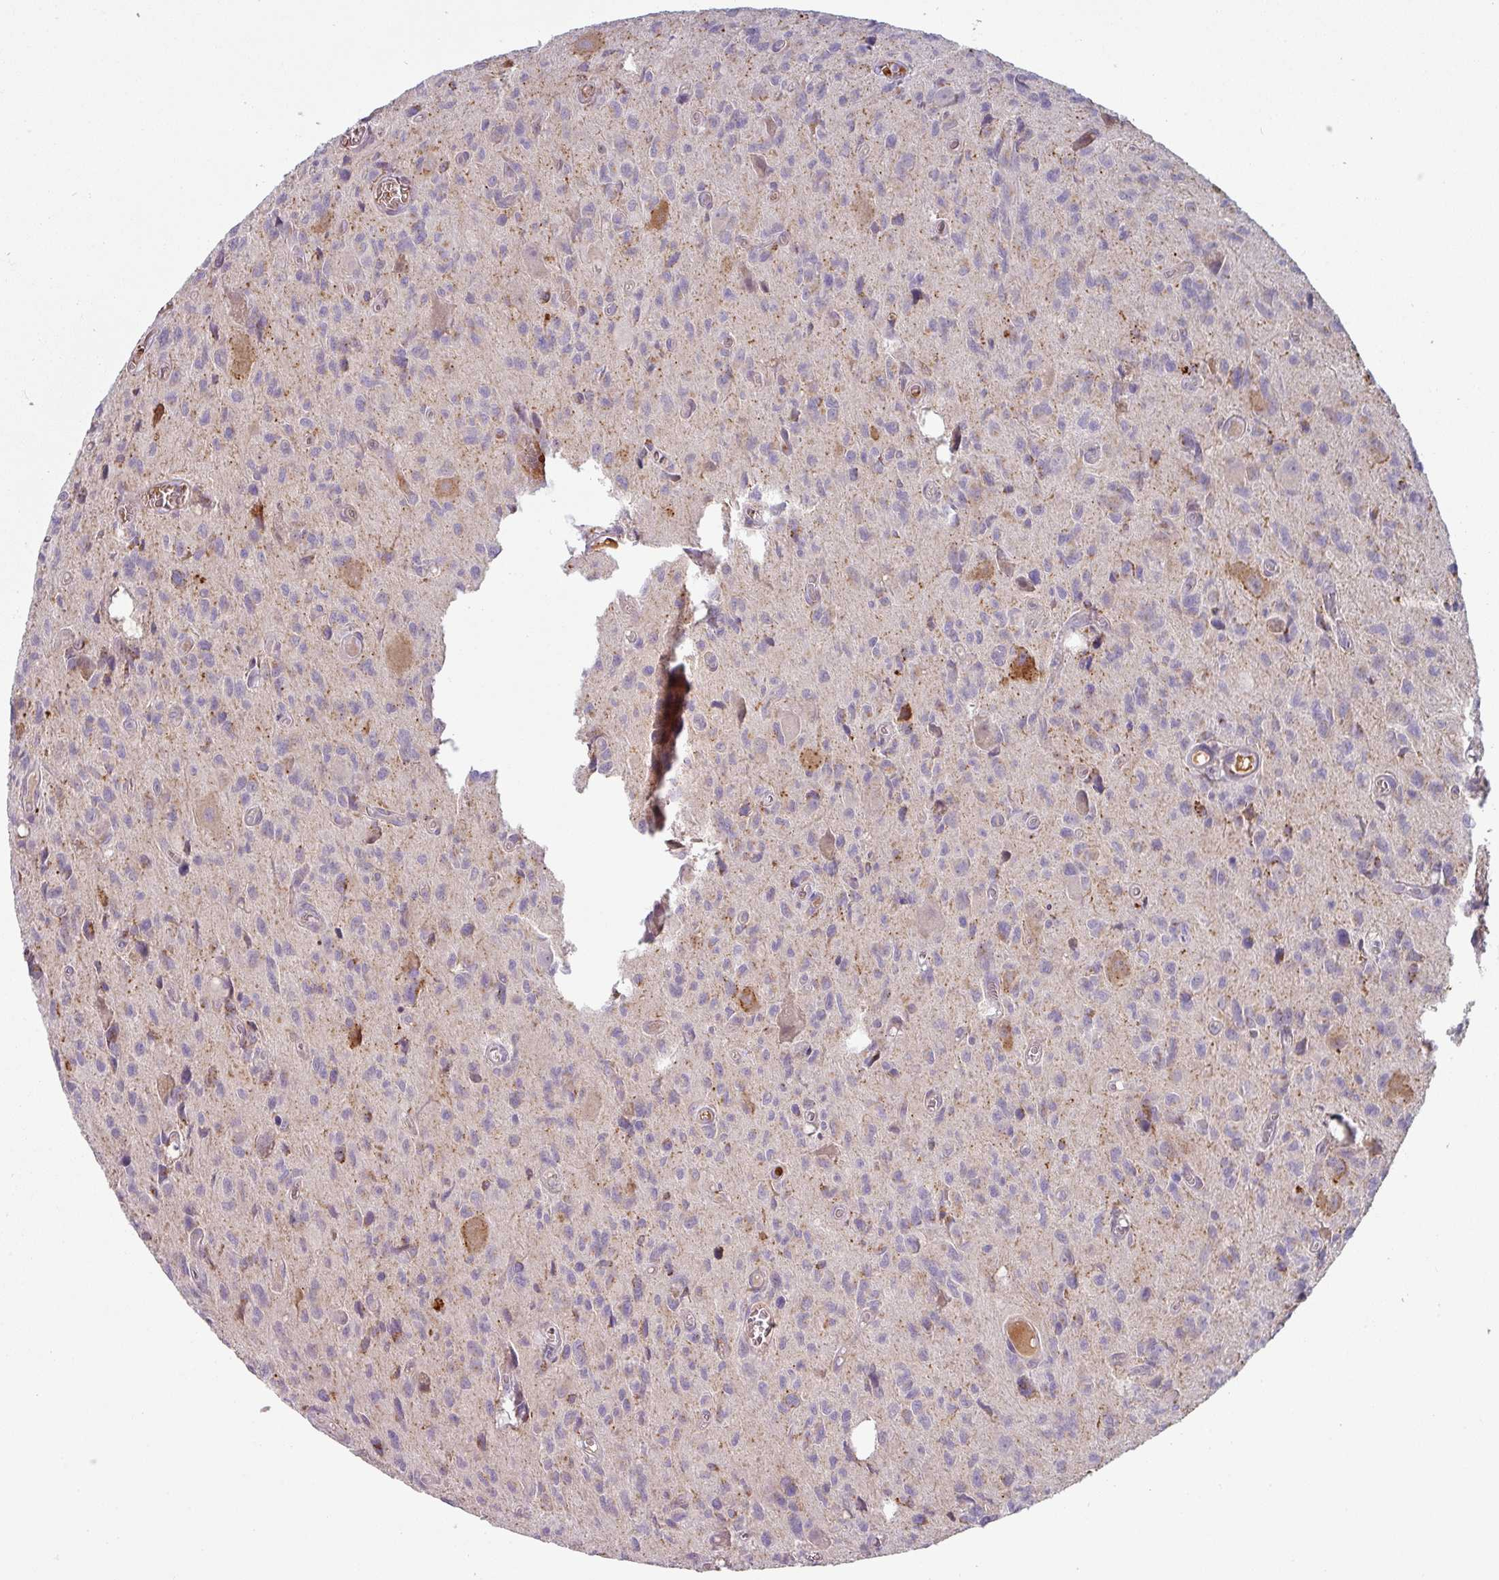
{"staining": {"intensity": "moderate", "quantity": "25%-75%", "location": "cytoplasmic/membranous"}, "tissue": "glioma", "cell_type": "Tumor cells", "image_type": "cancer", "snomed": [{"axis": "morphology", "description": "Glioma, malignant, High grade"}, {"axis": "topography", "description": "Brain"}], "caption": "Immunohistochemistry of human glioma shows medium levels of moderate cytoplasmic/membranous positivity in about 25%-75% of tumor cells.", "gene": "PRODH2", "patient": {"sex": "male", "age": 76}}